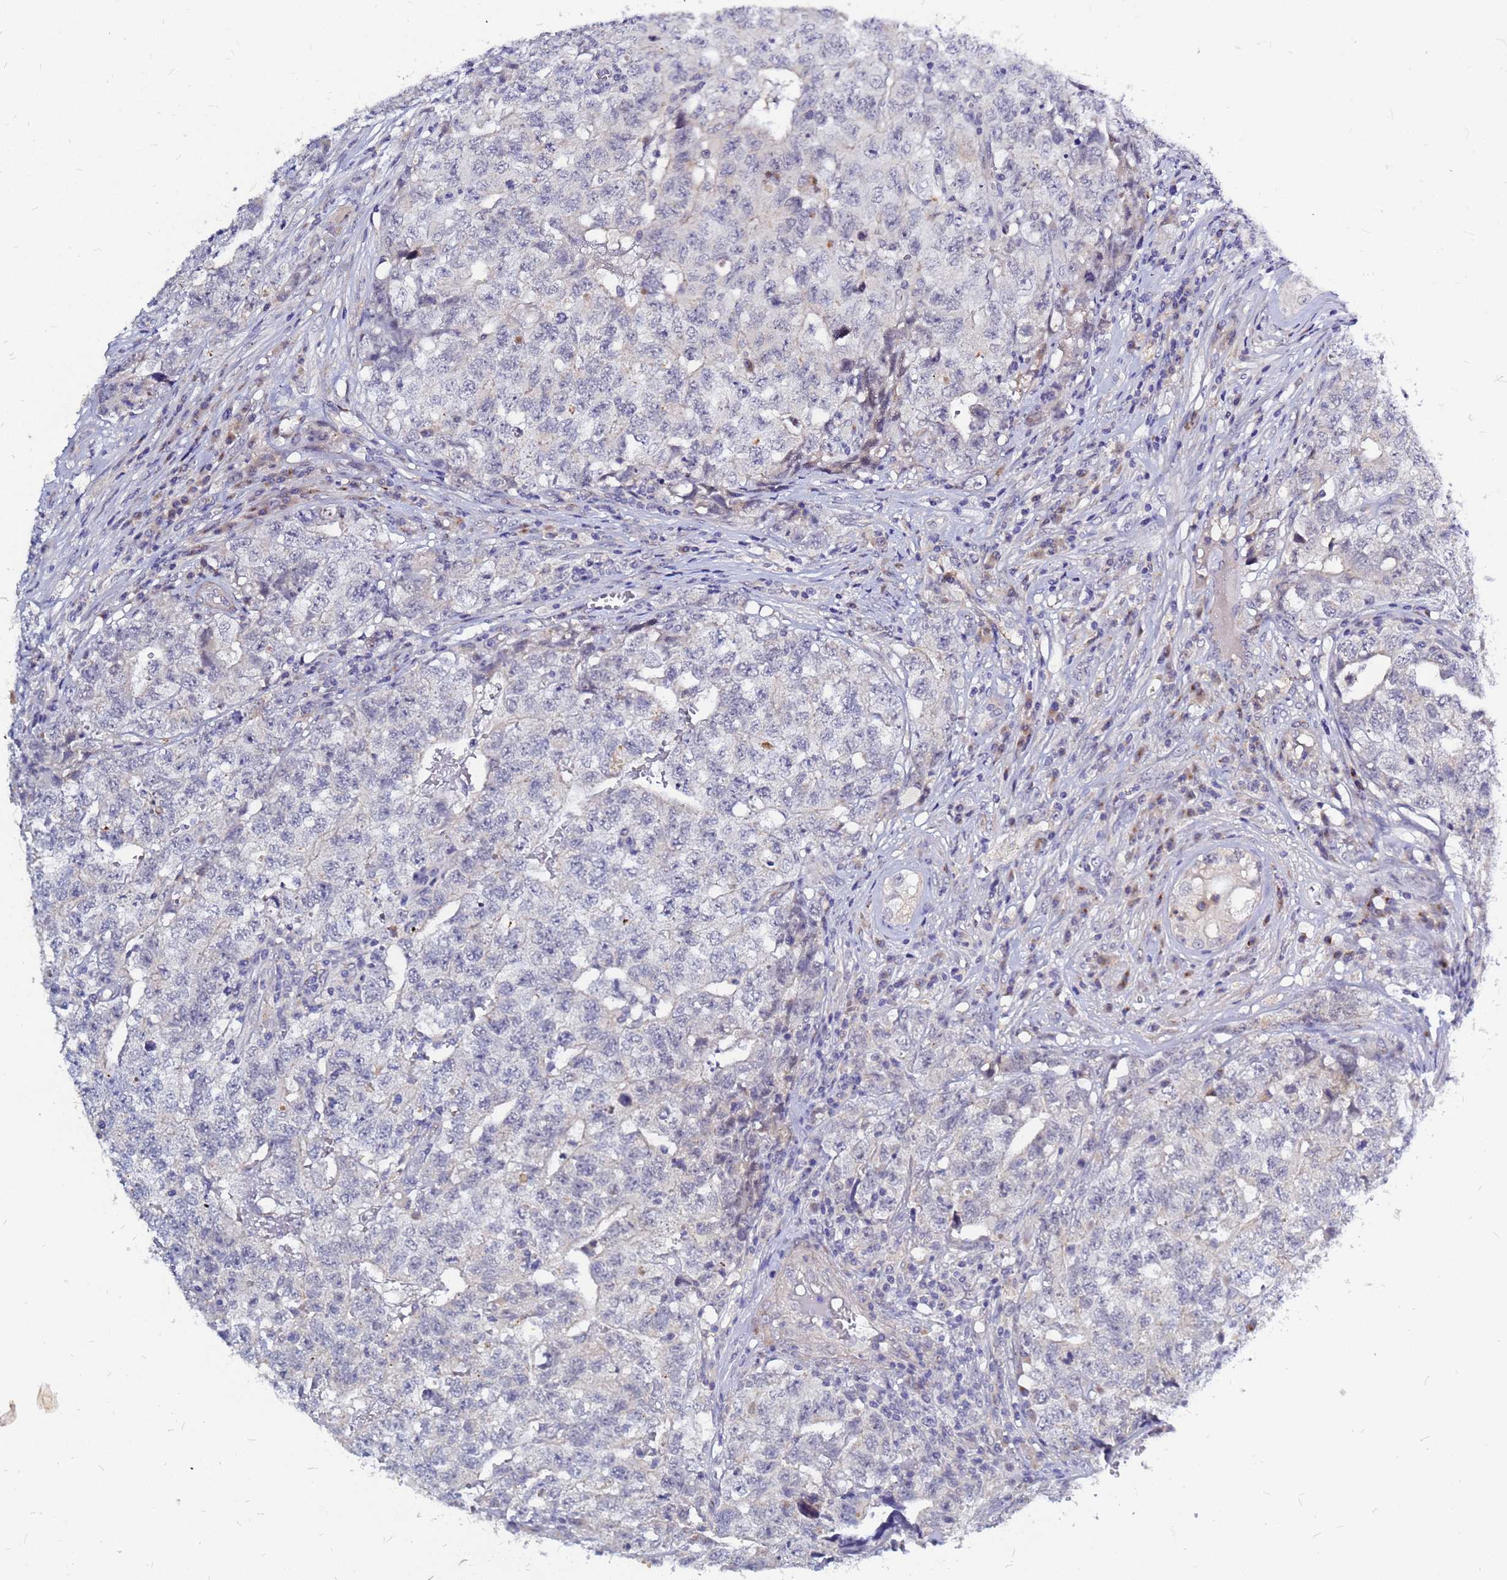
{"staining": {"intensity": "negative", "quantity": "none", "location": "none"}, "tissue": "testis cancer", "cell_type": "Tumor cells", "image_type": "cancer", "snomed": [{"axis": "morphology", "description": "Carcinoma, Embryonal, NOS"}, {"axis": "topography", "description": "Testis"}], "caption": "Immunohistochemistry of human testis cancer displays no expression in tumor cells. (DAB (3,3'-diaminobenzidine) immunohistochemistry (IHC) with hematoxylin counter stain).", "gene": "SRGAP3", "patient": {"sex": "male", "age": 31}}